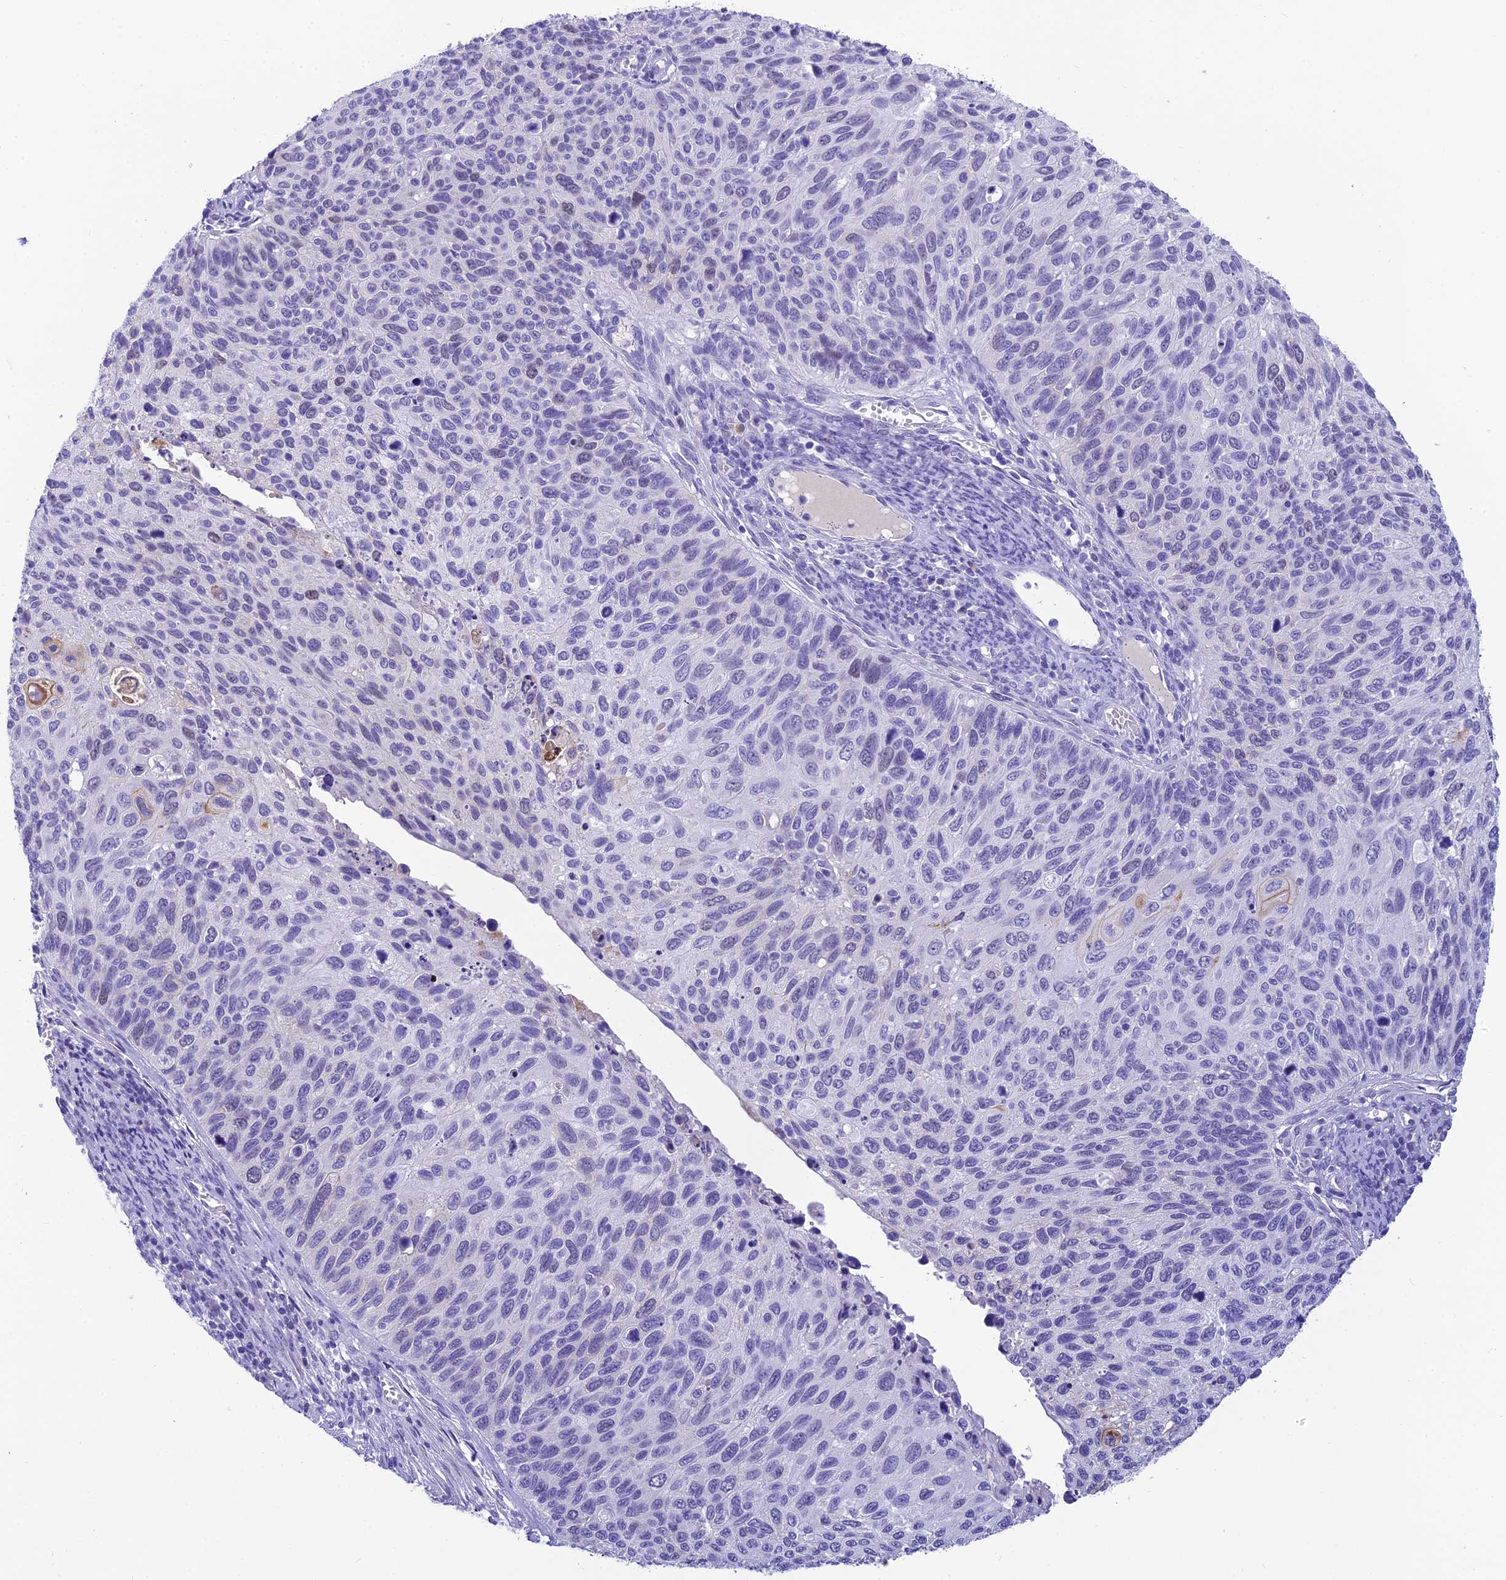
{"staining": {"intensity": "negative", "quantity": "none", "location": "none"}, "tissue": "cervical cancer", "cell_type": "Tumor cells", "image_type": "cancer", "snomed": [{"axis": "morphology", "description": "Squamous cell carcinoma, NOS"}, {"axis": "topography", "description": "Cervix"}], "caption": "Cervical squamous cell carcinoma was stained to show a protein in brown. There is no significant staining in tumor cells.", "gene": "KDELR3", "patient": {"sex": "female", "age": 70}}